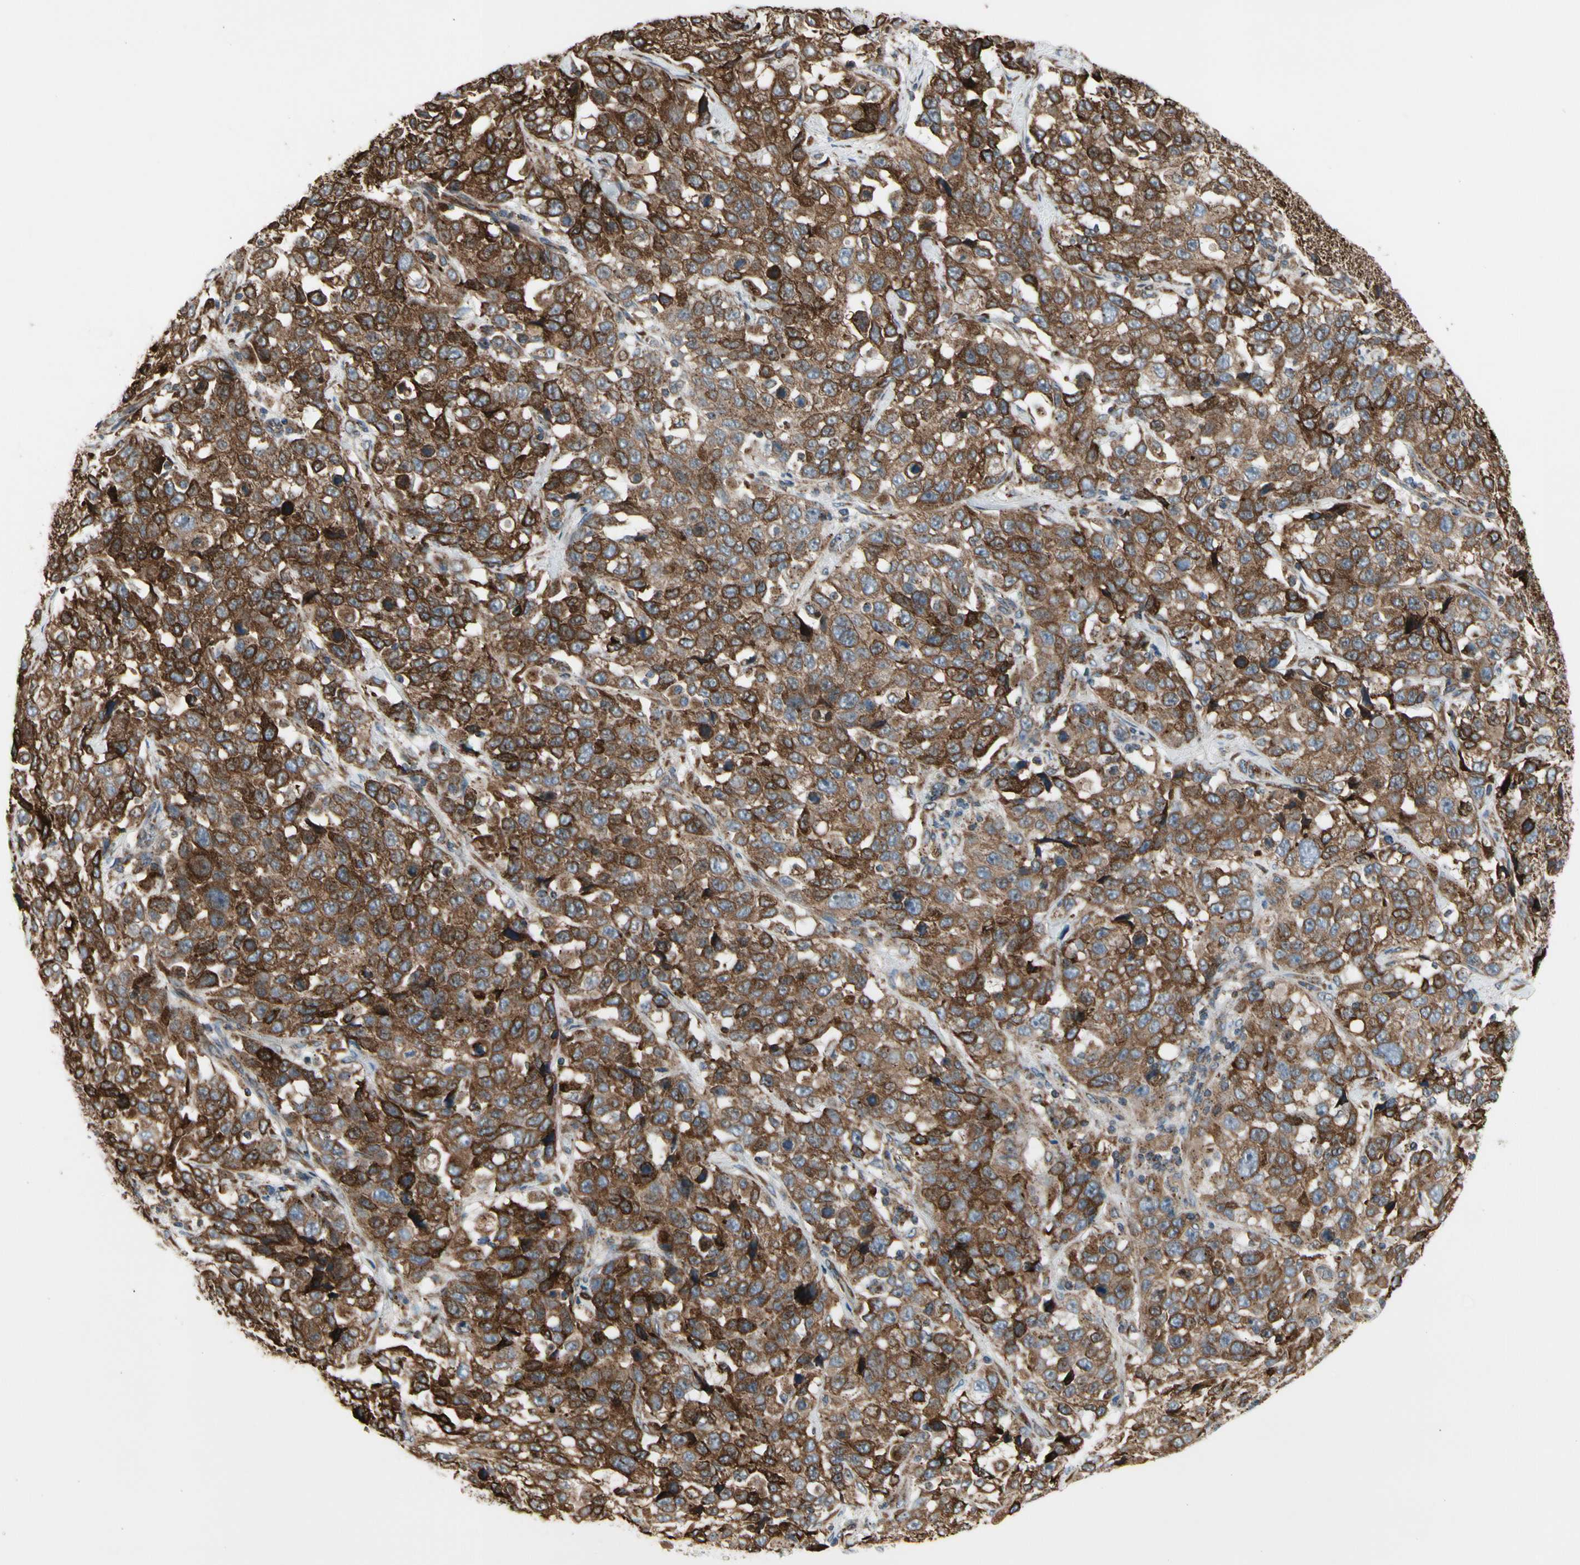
{"staining": {"intensity": "strong", "quantity": ">75%", "location": "cytoplasmic/membranous"}, "tissue": "stomach cancer", "cell_type": "Tumor cells", "image_type": "cancer", "snomed": [{"axis": "morphology", "description": "Normal tissue, NOS"}, {"axis": "morphology", "description": "Adenocarcinoma, NOS"}, {"axis": "topography", "description": "Stomach"}], "caption": "About >75% of tumor cells in human adenocarcinoma (stomach) display strong cytoplasmic/membranous protein positivity as visualized by brown immunohistochemical staining.", "gene": "SLC39A9", "patient": {"sex": "male", "age": 48}}